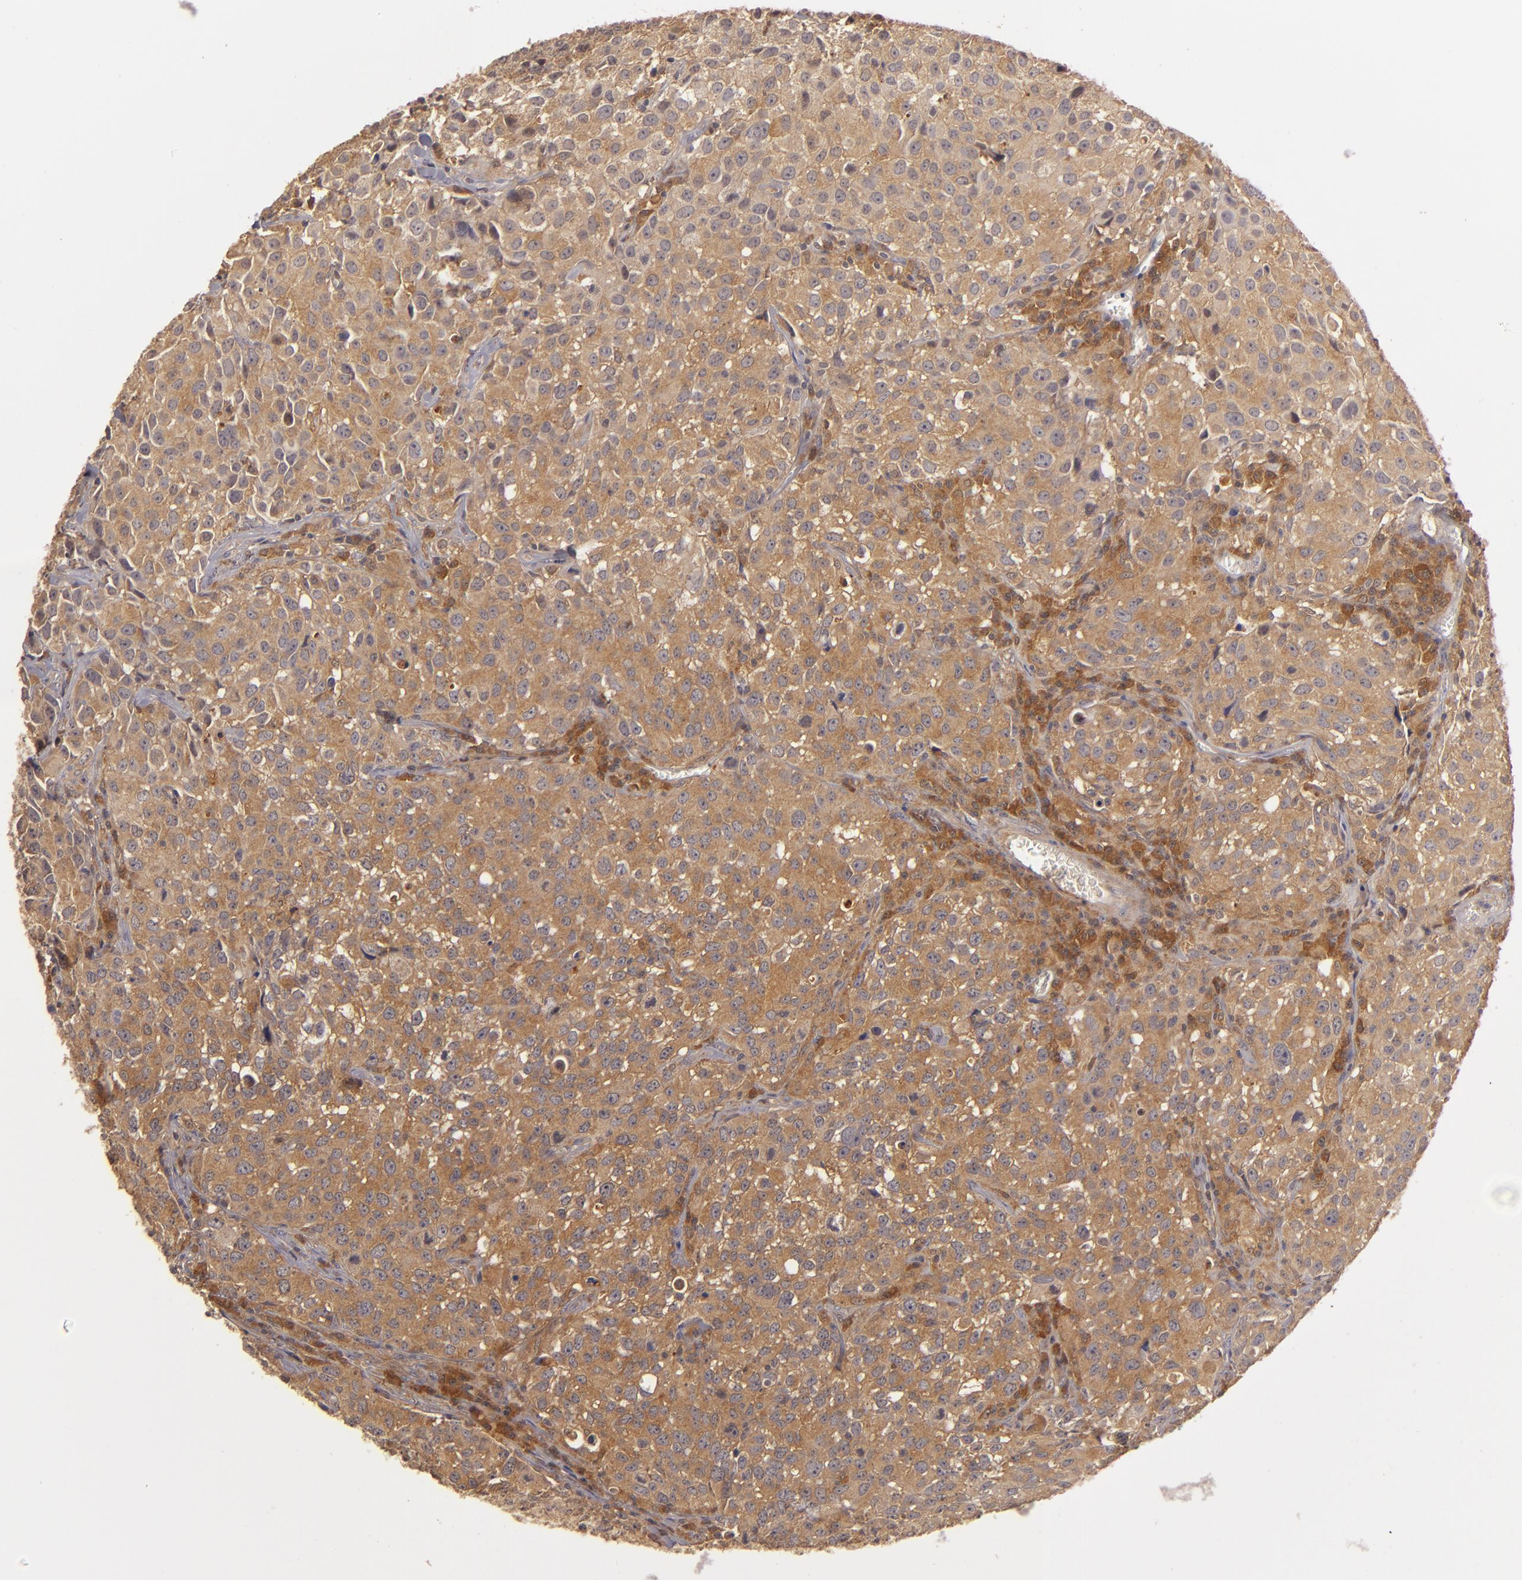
{"staining": {"intensity": "strong", "quantity": ">75%", "location": "cytoplasmic/membranous"}, "tissue": "urothelial cancer", "cell_type": "Tumor cells", "image_type": "cancer", "snomed": [{"axis": "morphology", "description": "Urothelial carcinoma, High grade"}, {"axis": "topography", "description": "Urinary bladder"}], "caption": "Brown immunohistochemical staining in urothelial carcinoma (high-grade) reveals strong cytoplasmic/membranous expression in about >75% of tumor cells. (DAB IHC, brown staining for protein, blue staining for nuclei).", "gene": "PRKCD", "patient": {"sex": "female", "age": 75}}